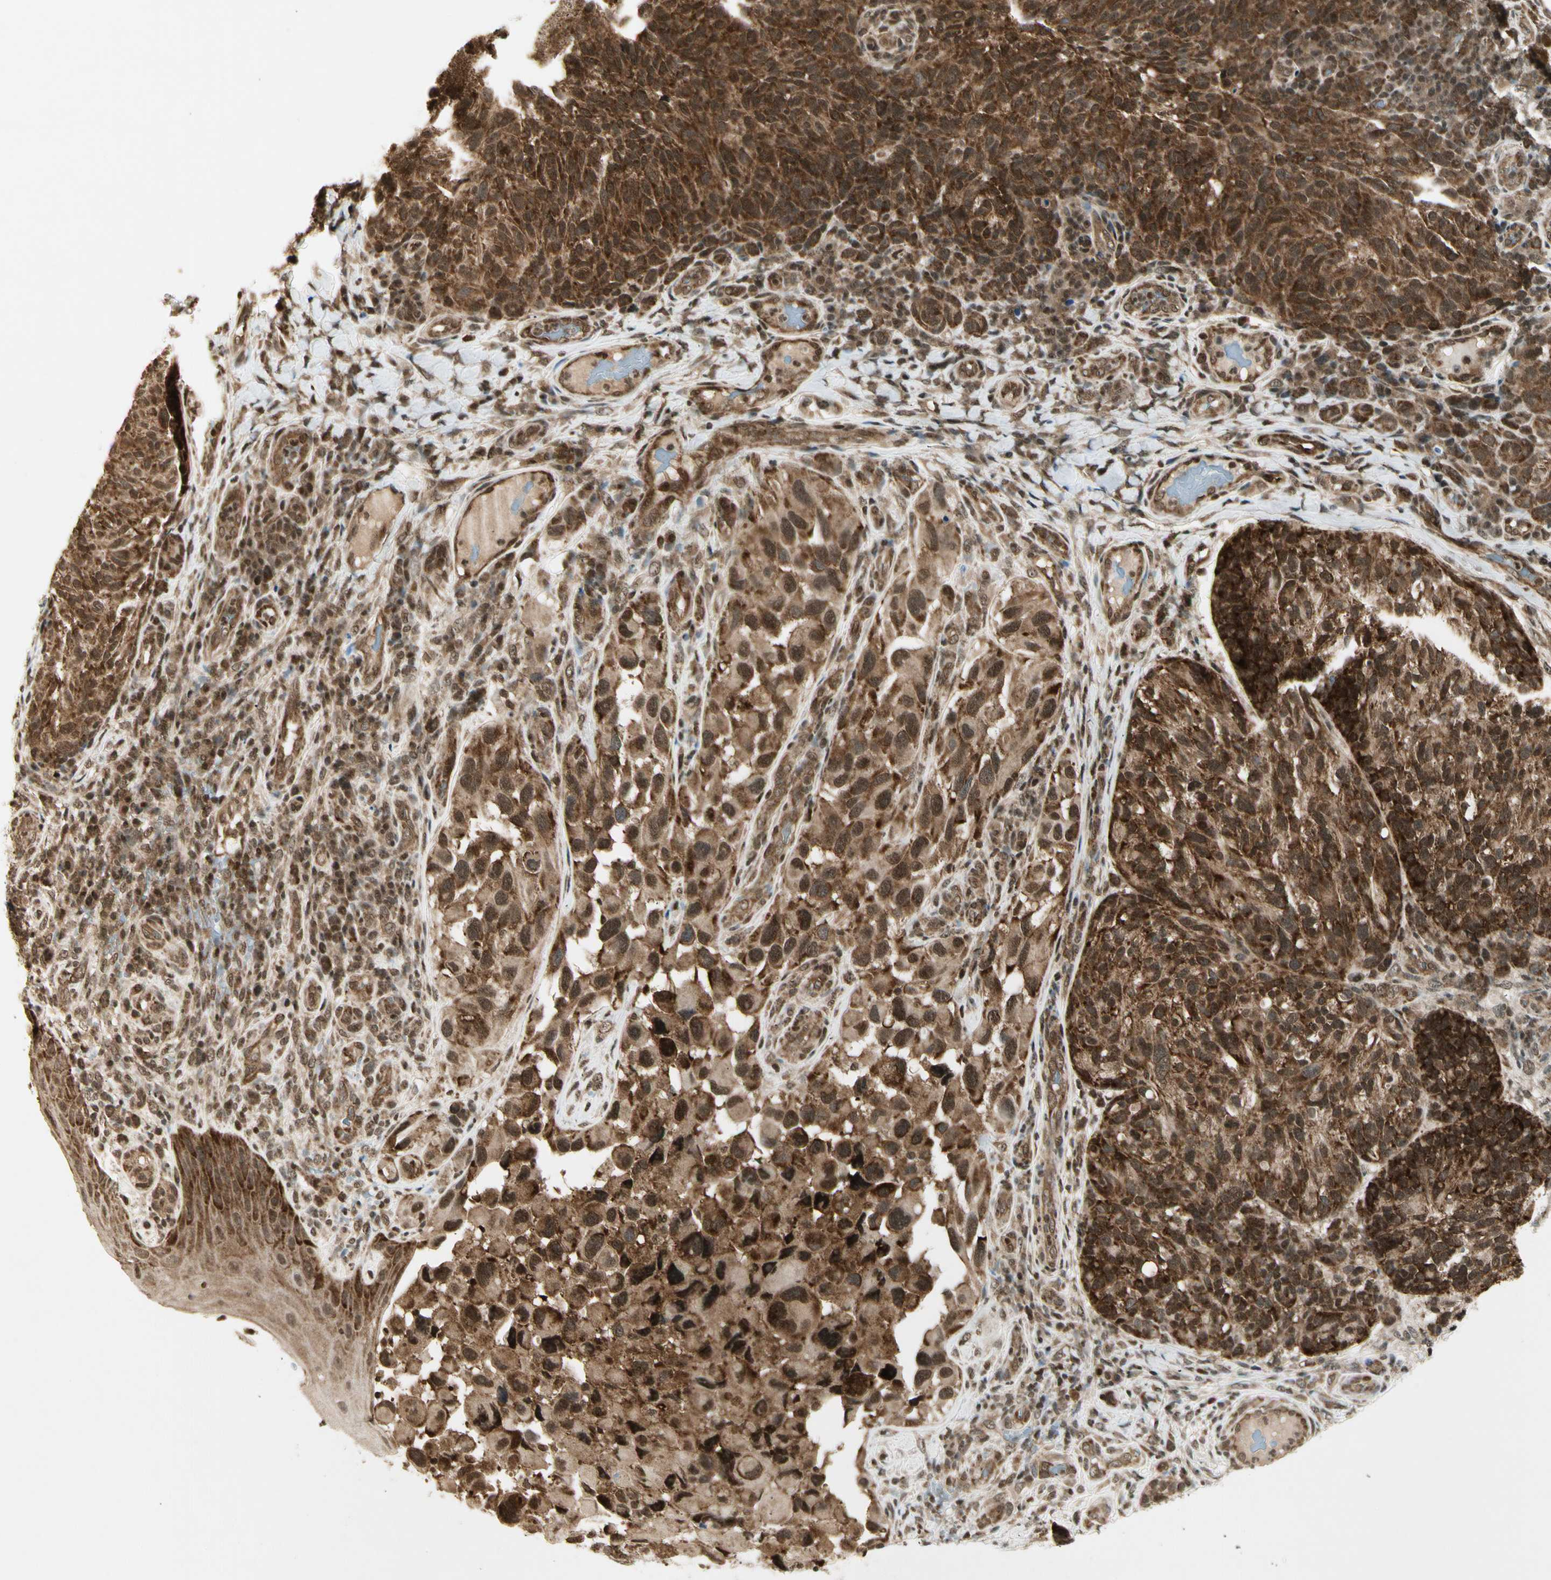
{"staining": {"intensity": "moderate", "quantity": ">75%", "location": "cytoplasmic/membranous"}, "tissue": "melanoma", "cell_type": "Tumor cells", "image_type": "cancer", "snomed": [{"axis": "morphology", "description": "Malignant melanoma, NOS"}, {"axis": "topography", "description": "Skin"}], "caption": "IHC photomicrograph of neoplastic tissue: melanoma stained using IHC exhibits medium levels of moderate protein expression localized specifically in the cytoplasmic/membranous of tumor cells, appearing as a cytoplasmic/membranous brown color.", "gene": "SMN2", "patient": {"sex": "female", "age": 73}}